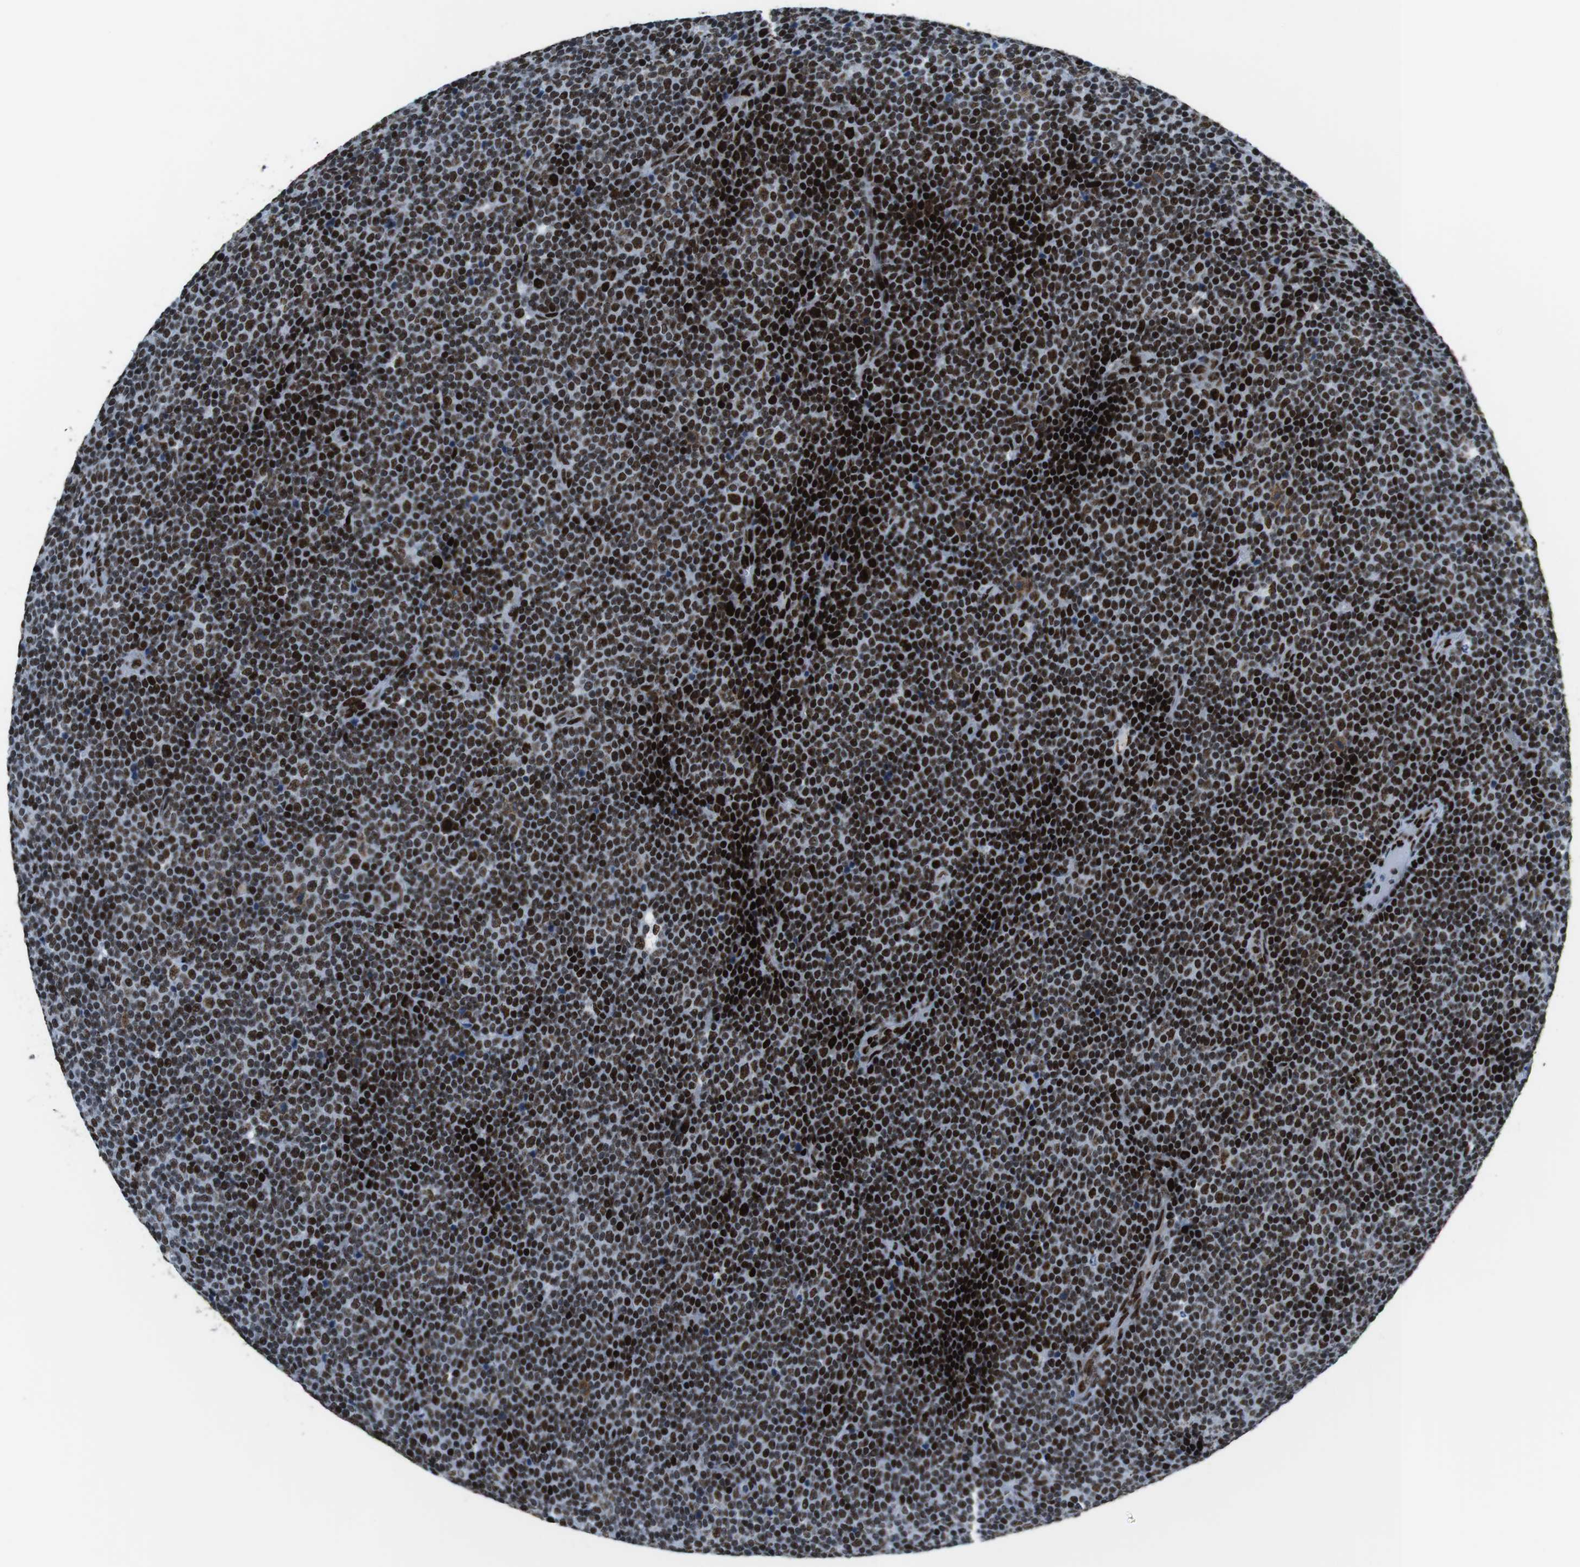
{"staining": {"intensity": "strong", "quantity": ">75%", "location": "nuclear"}, "tissue": "lymphoma", "cell_type": "Tumor cells", "image_type": "cancer", "snomed": [{"axis": "morphology", "description": "Malignant lymphoma, non-Hodgkin's type, Low grade"}, {"axis": "topography", "description": "Lymph node"}], "caption": "Tumor cells show strong nuclear expression in about >75% of cells in lymphoma.", "gene": "CITED2", "patient": {"sex": "female", "age": 67}}